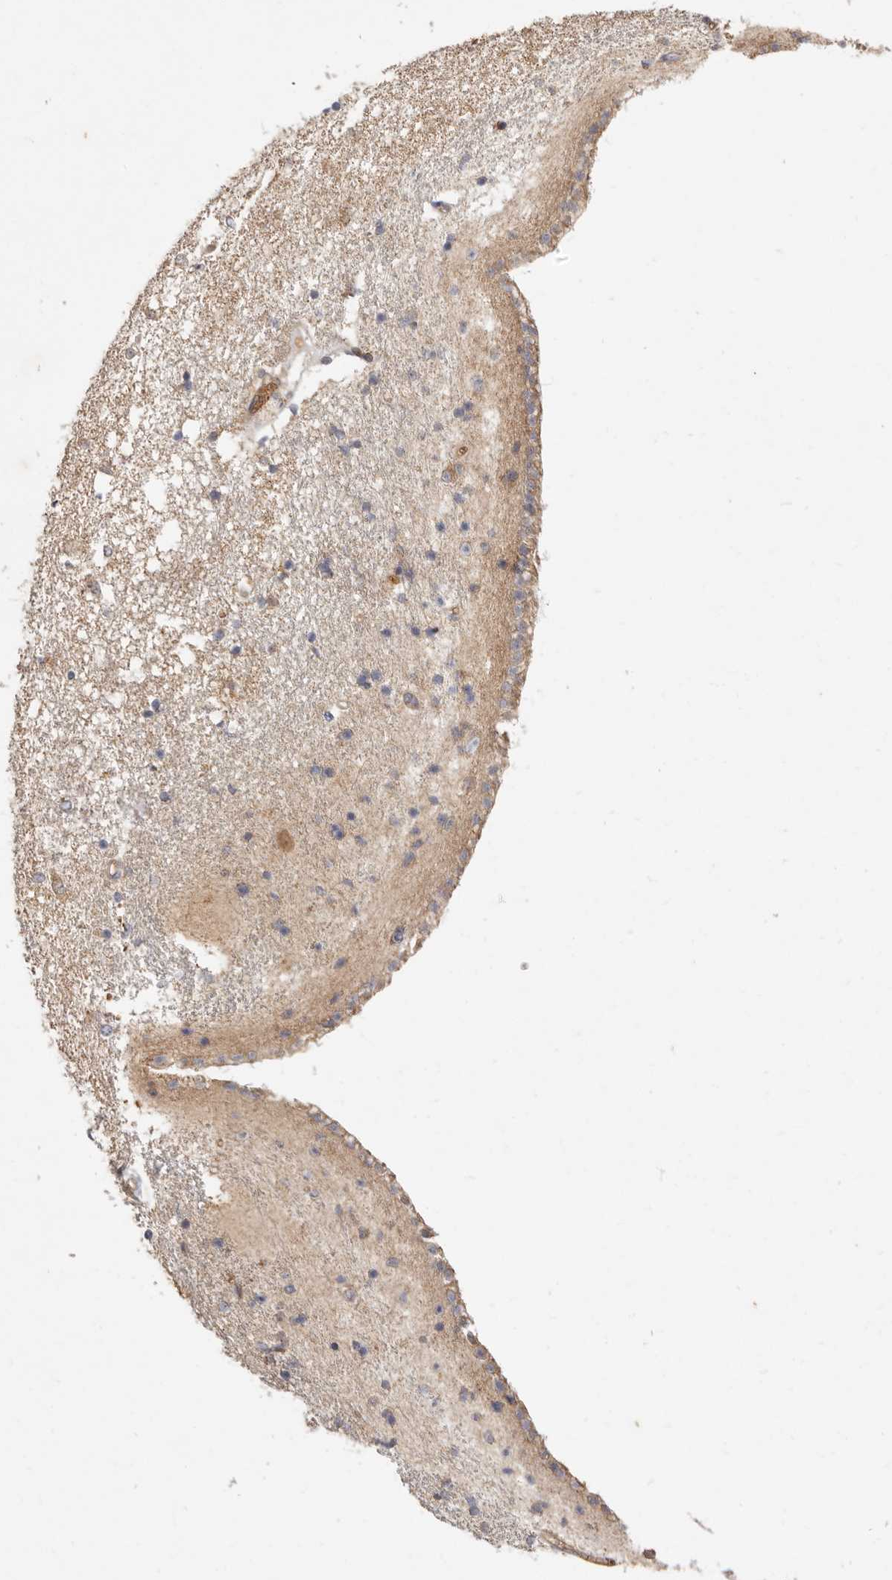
{"staining": {"intensity": "negative", "quantity": "none", "location": "none"}, "tissue": "caudate", "cell_type": "Glial cells", "image_type": "normal", "snomed": [{"axis": "morphology", "description": "Normal tissue, NOS"}, {"axis": "topography", "description": "Lateral ventricle wall"}], "caption": "High power microscopy photomicrograph of an IHC histopathology image of unremarkable caudate, revealing no significant expression in glial cells.", "gene": "ADAMTS9", "patient": {"sex": "male", "age": 45}}